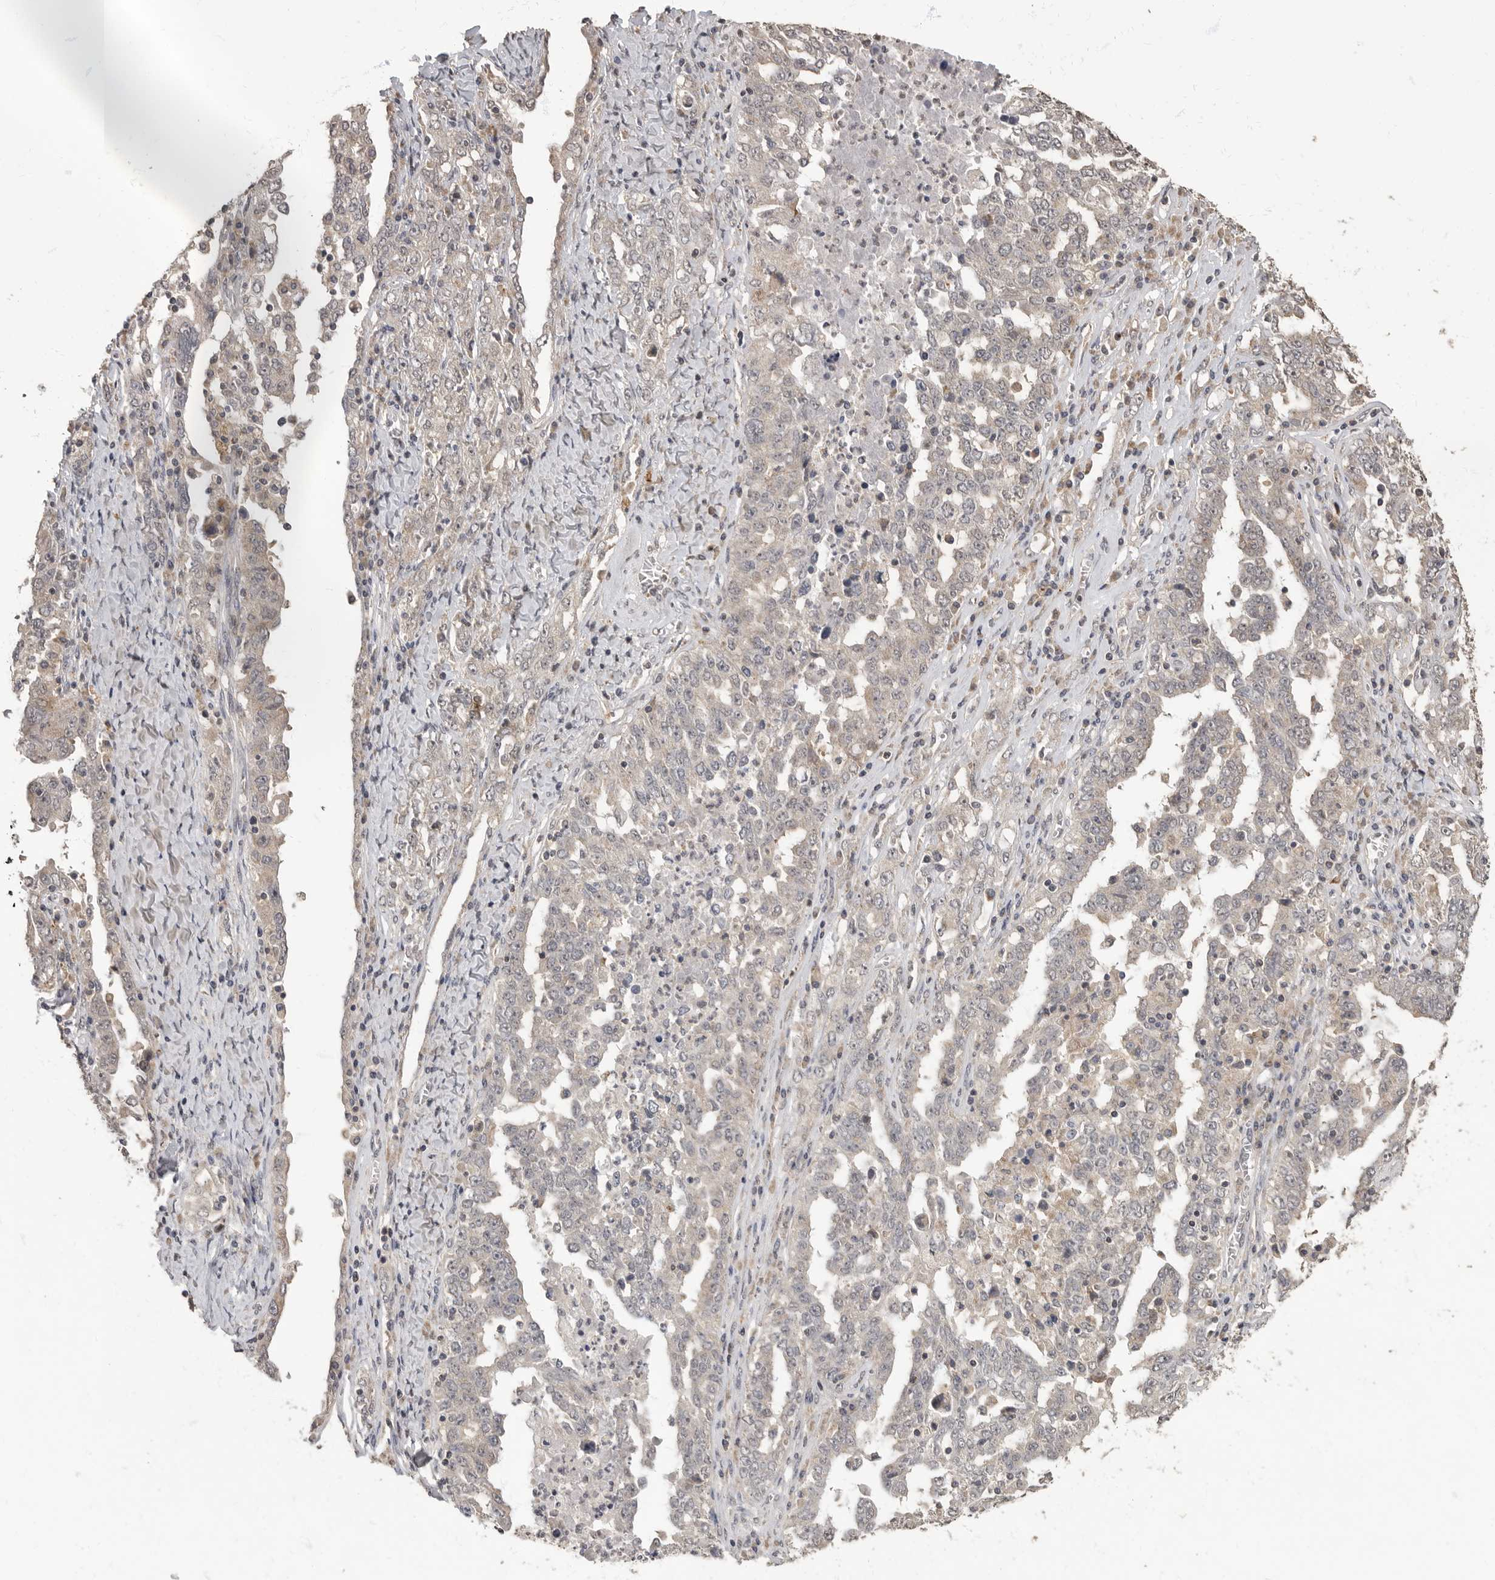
{"staining": {"intensity": "negative", "quantity": "none", "location": "none"}, "tissue": "ovarian cancer", "cell_type": "Tumor cells", "image_type": "cancer", "snomed": [{"axis": "morphology", "description": "Carcinoma, endometroid"}, {"axis": "topography", "description": "Ovary"}], "caption": "This image is of ovarian cancer stained with immunohistochemistry (IHC) to label a protein in brown with the nuclei are counter-stained blue. There is no expression in tumor cells. (DAB immunohistochemistry (IHC), high magnification).", "gene": "MAFG", "patient": {"sex": "female", "age": 62}}